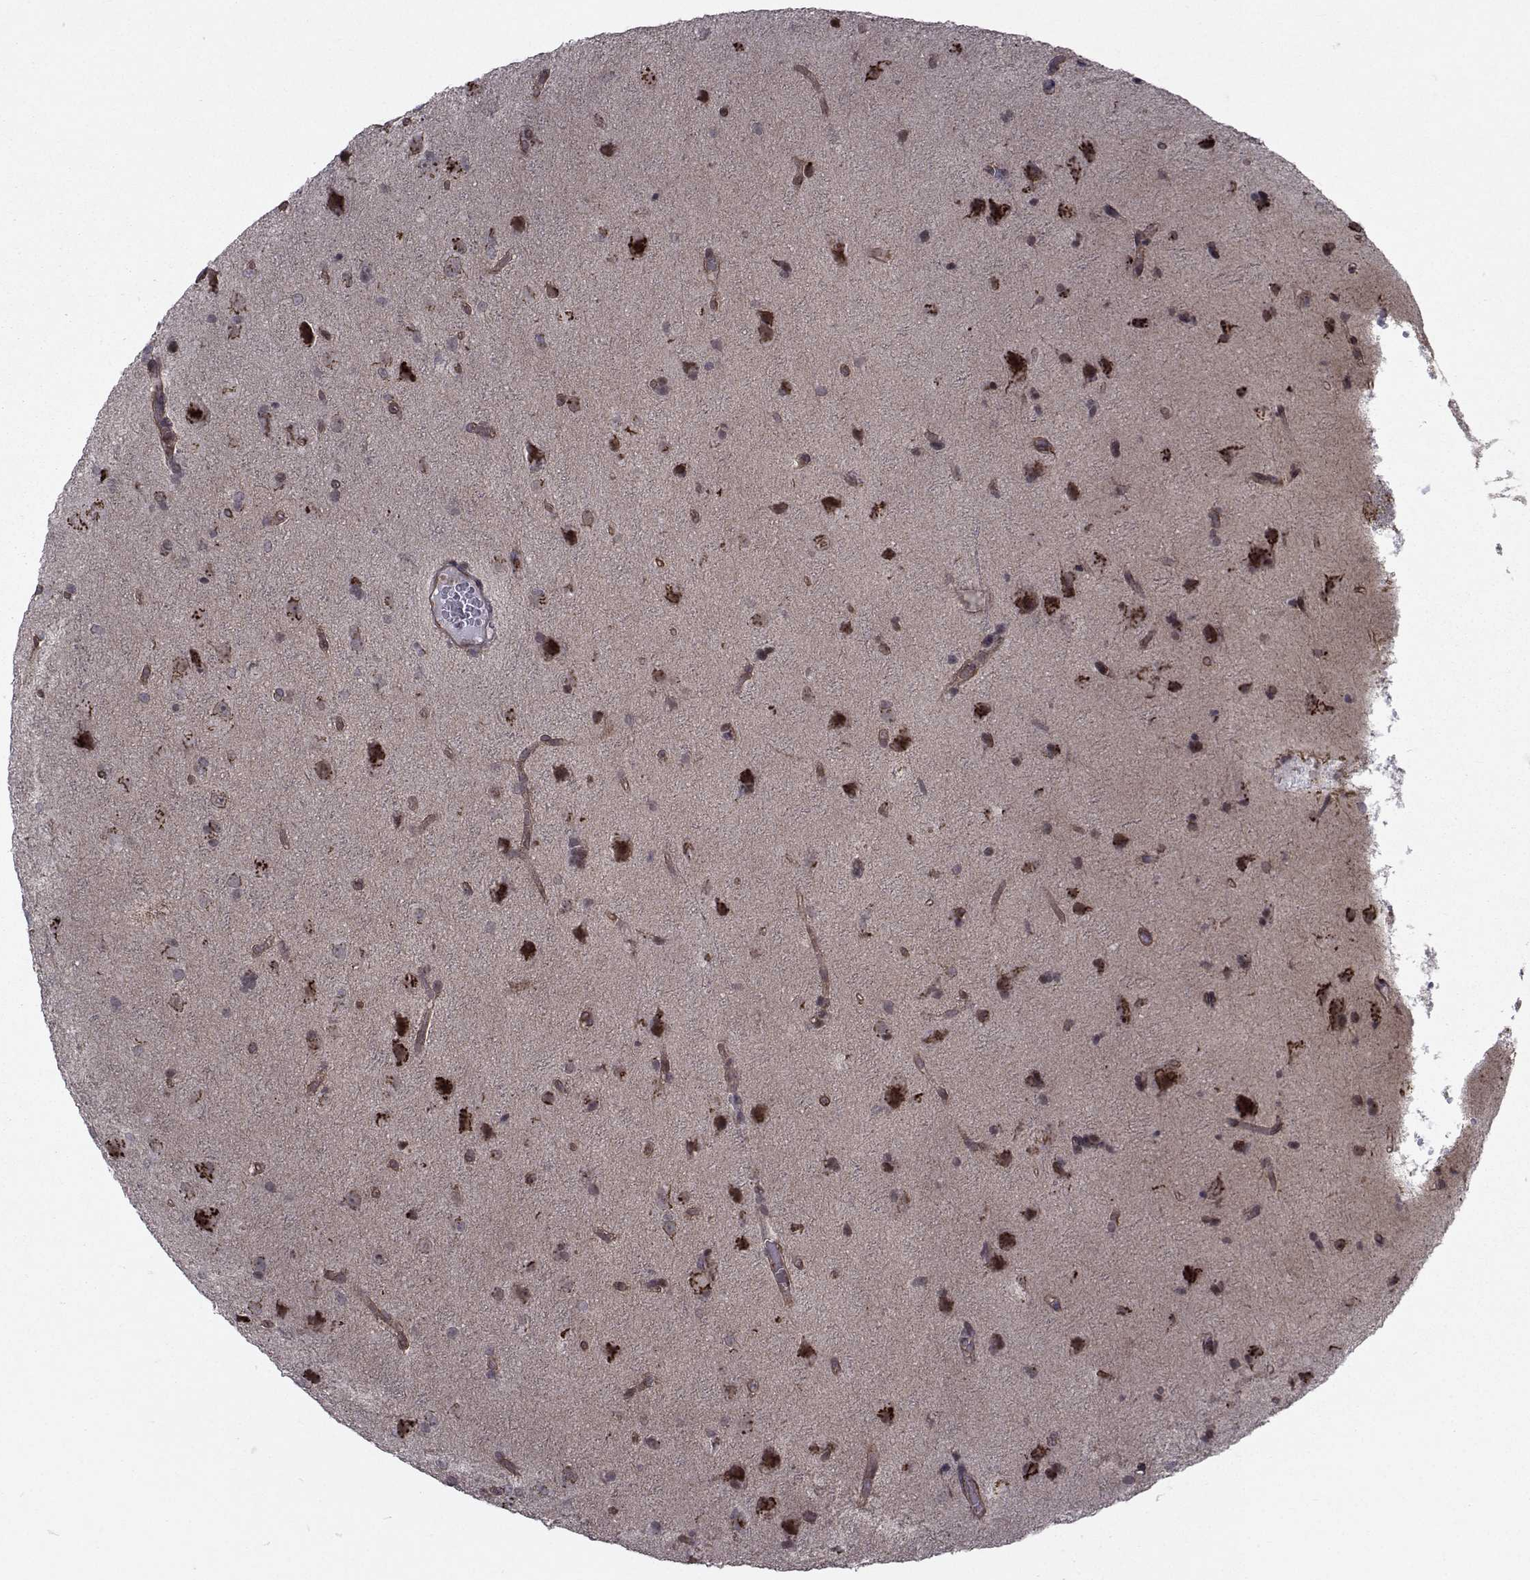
{"staining": {"intensity": "negative", "quantity": "none", "location": "none"}, "tissue": "glioma", "cell_type": "Tumor cells", "image_type": "cancer", "snomed": [{"axis": "morphology", "description": "Glioma, malignant, Low grade"}, {"axis": "topography", "description": "Brain"}], "caption": "The micrograph displays no staining of tumor cells in glioma. (Immunohistochemistry, brightfield microscopy, high magnification).", "gene": "ATP6V1C2", "patient": {"sex": "male", "age": 58}}